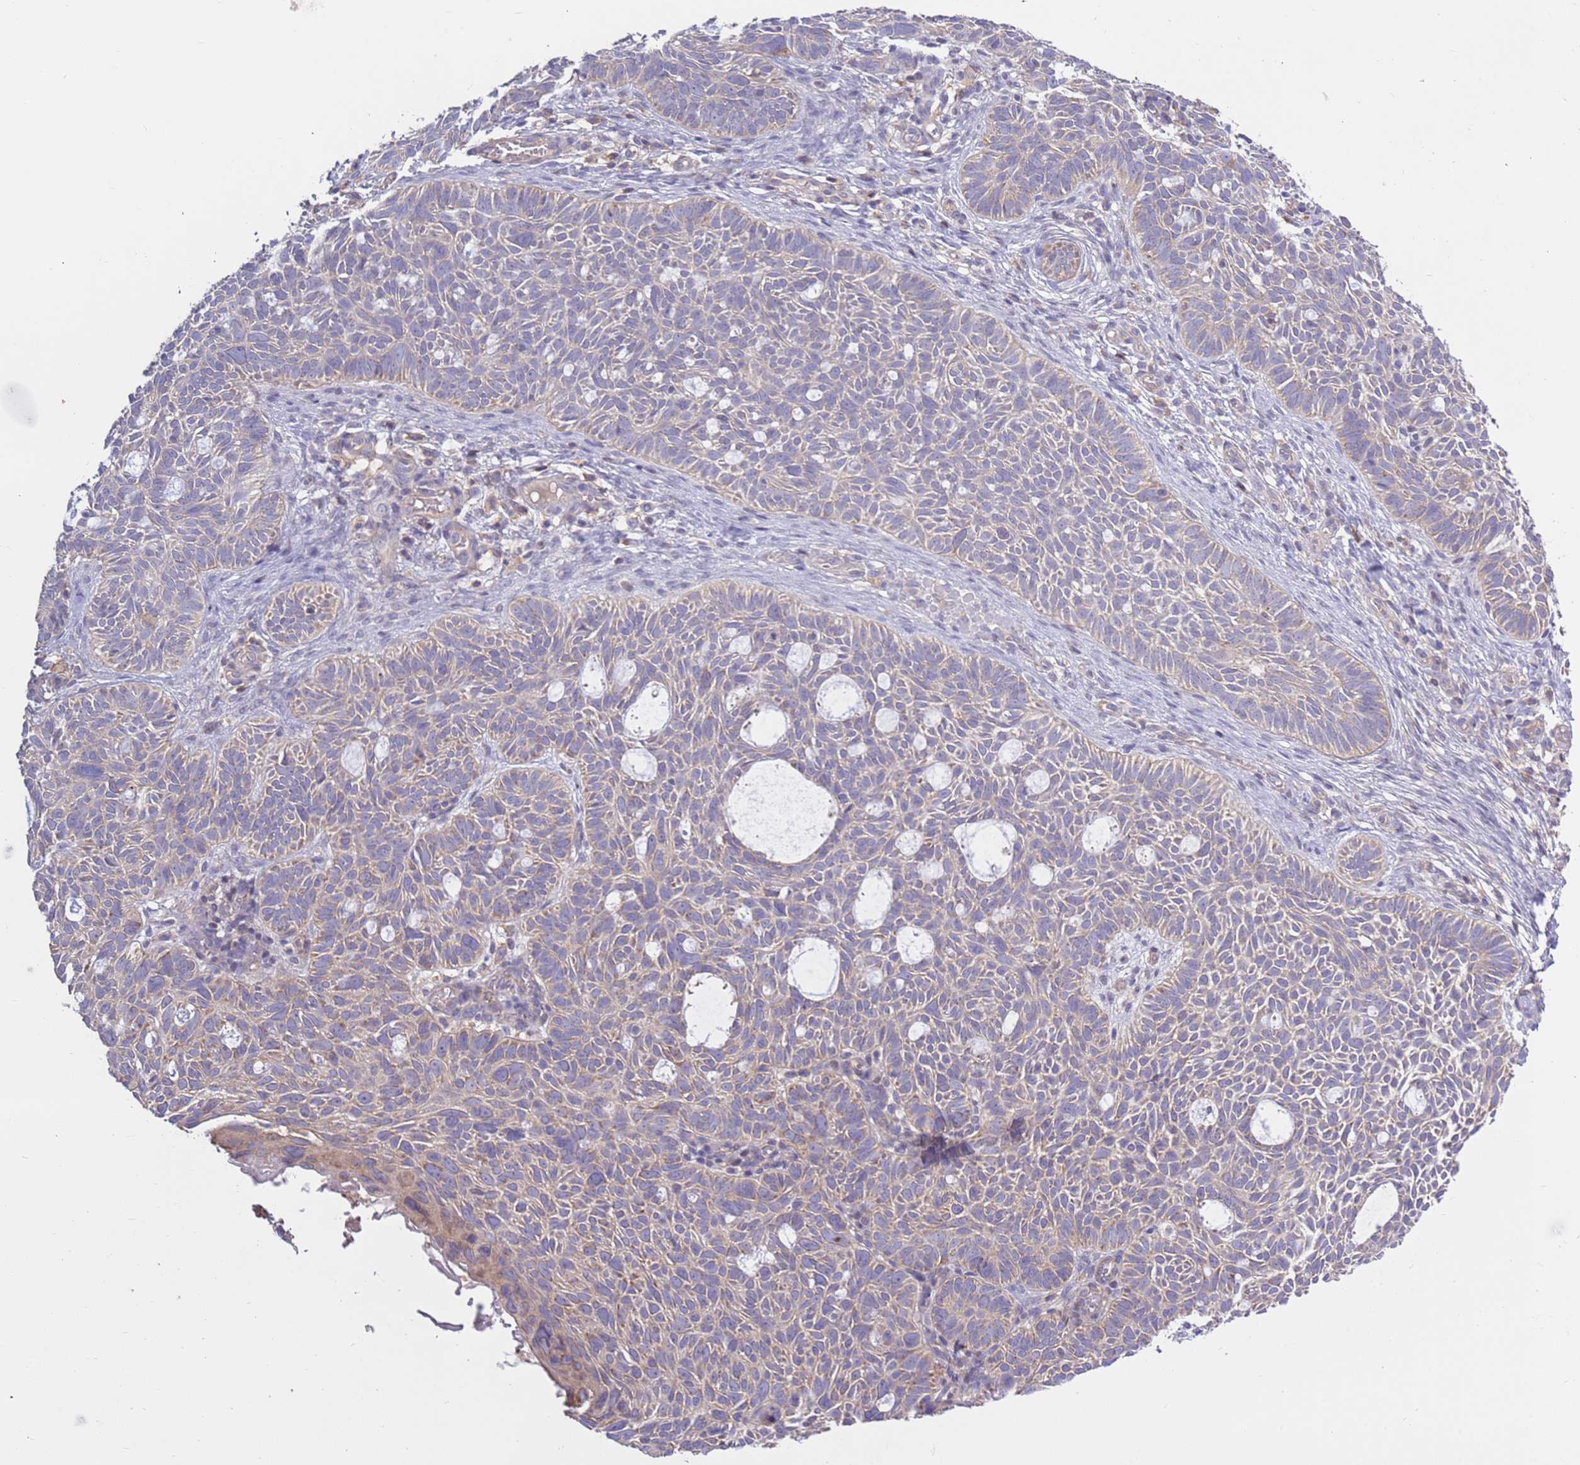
{"staining": {"intensity": "negative", "quantity": "none", "location": "none"}, "tissue": "skin cancer", "cell_type": "Tumor cells", "image_type": "cancer", "snomed": [{"axis": "morphology", "description": "Basal cell carcinoma"}, {"axis": "topography", "description": "Skin"}], "caption": "Tumor cells are negative for brown protein staining in basal cell carcinoma (skin). Nuclei are stained in blue.", "gene": "EVA1B", "patient": {"sex": "male", "age": 69}}